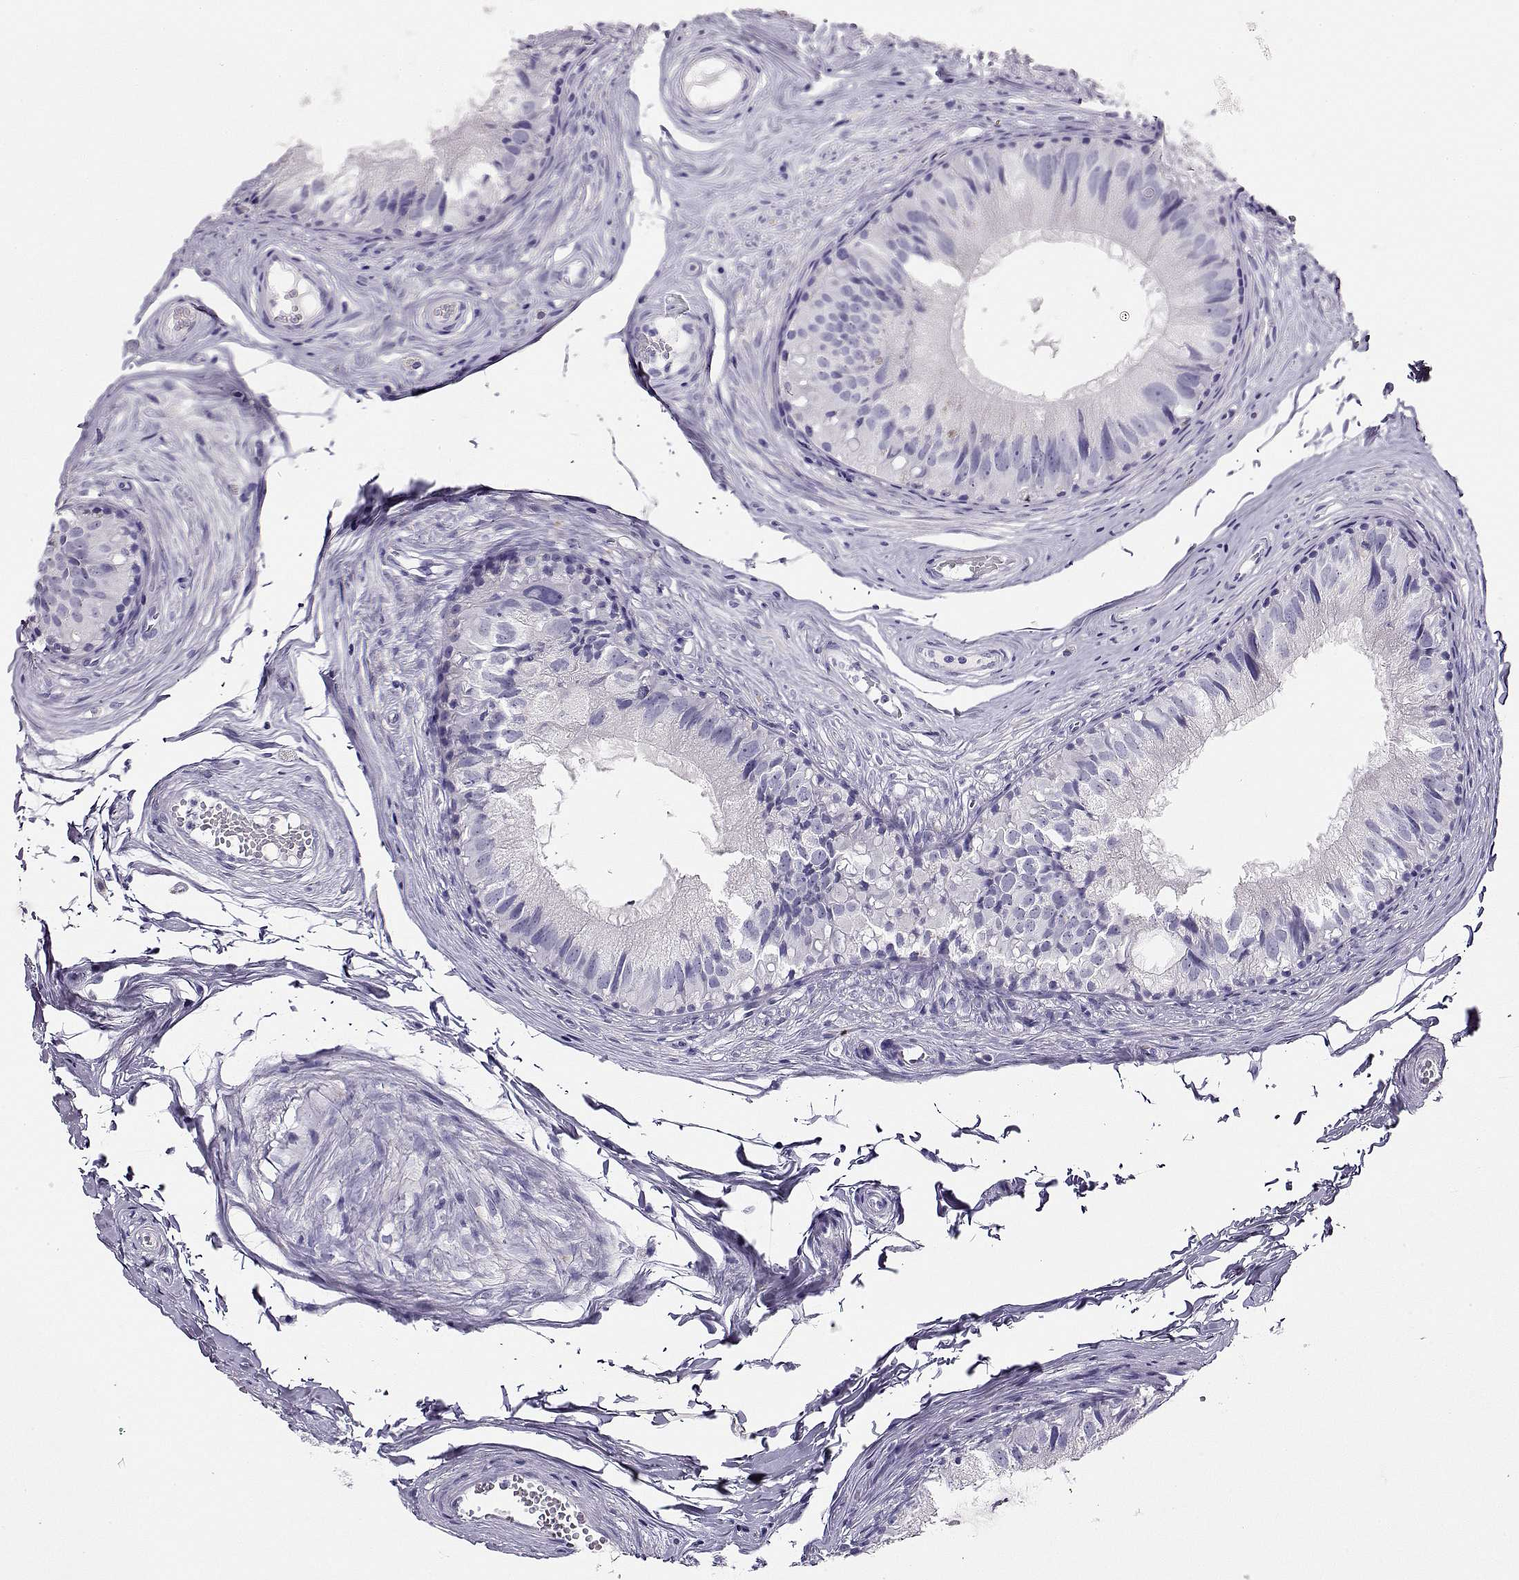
{"staining": {"intensity": "negative", "quantity": "none", "location": "none"}, "tissue": "epididymis", "cell_type": "Glandular cells", "image_type": "normal", "snomed": [{"axis": "morphology", "description": "Normal tissue, NOS"}, {"axis": "topography", "description": "Epididymis"}], "caption": "Immunohistochemical staining of benign epididymis reveals no significant staining in glandular cells. (DAB (3,3'-diaminobenzidine) immunohistochemistry visualized using brightfield microscopy, high magnification).", "gene": "CRX", "patient": {"sex": "male", "age": 45}}